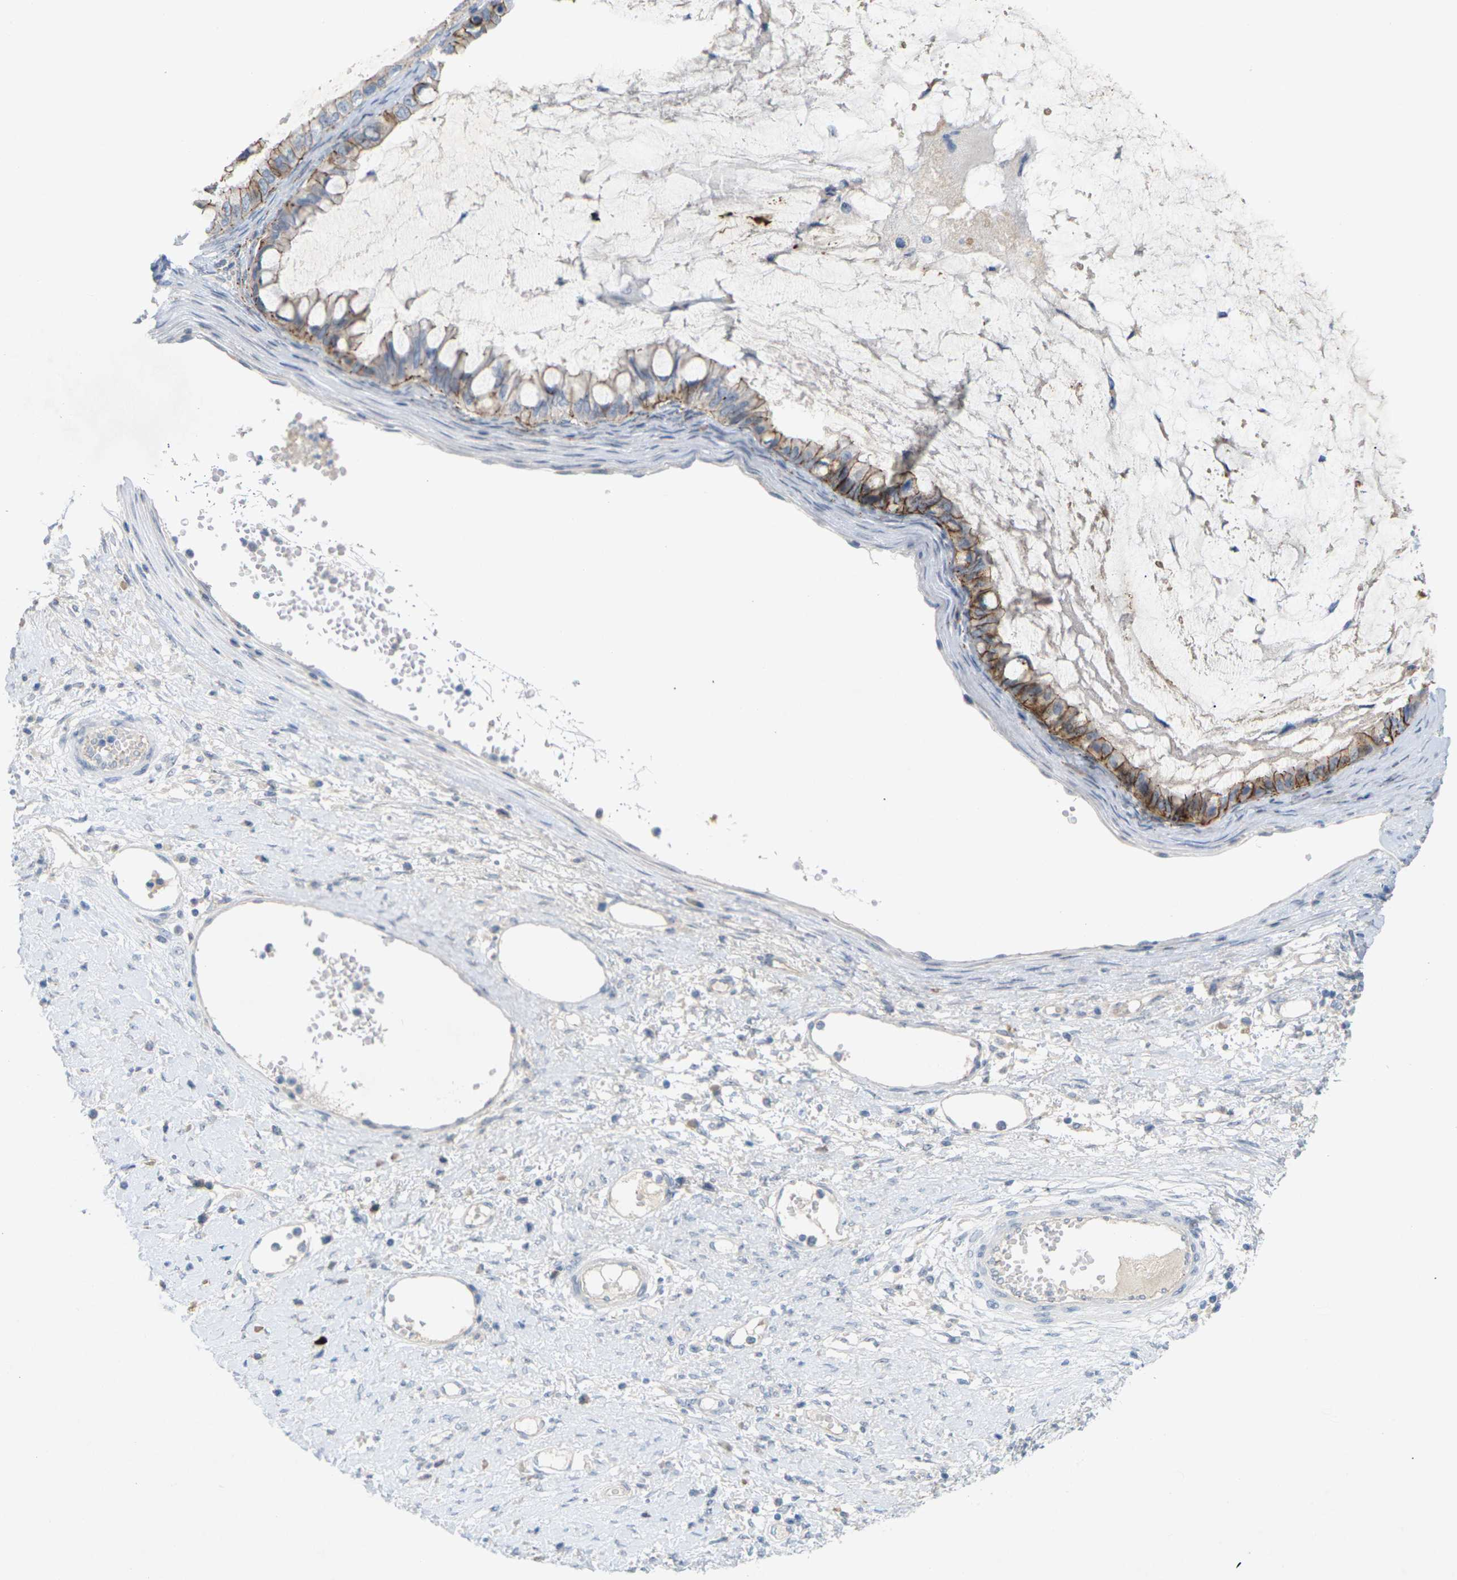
{"staining": {"intensity": "moderate", "quantity": ">75%", "location": "cytoplasmic/membranous"}, "tissue": "ovarian cancer", "cell_type": "Tumor cells", "image_type": "cancer", "snomed": [{"axis": "morphology", "description": "Cystadenocarcinoma, mucinous, NOS"}, {"axis": "topography", "description": "Ovary"}], "caption": "Immunohistochemistry (IHC) of human ovarian cancer exhibits medium levels of moderate cytoplasmic/membranous expression in about >75% of tumor cells.", "gene": "CLDN3", "patient": {"sex": "female", "age": 80}}